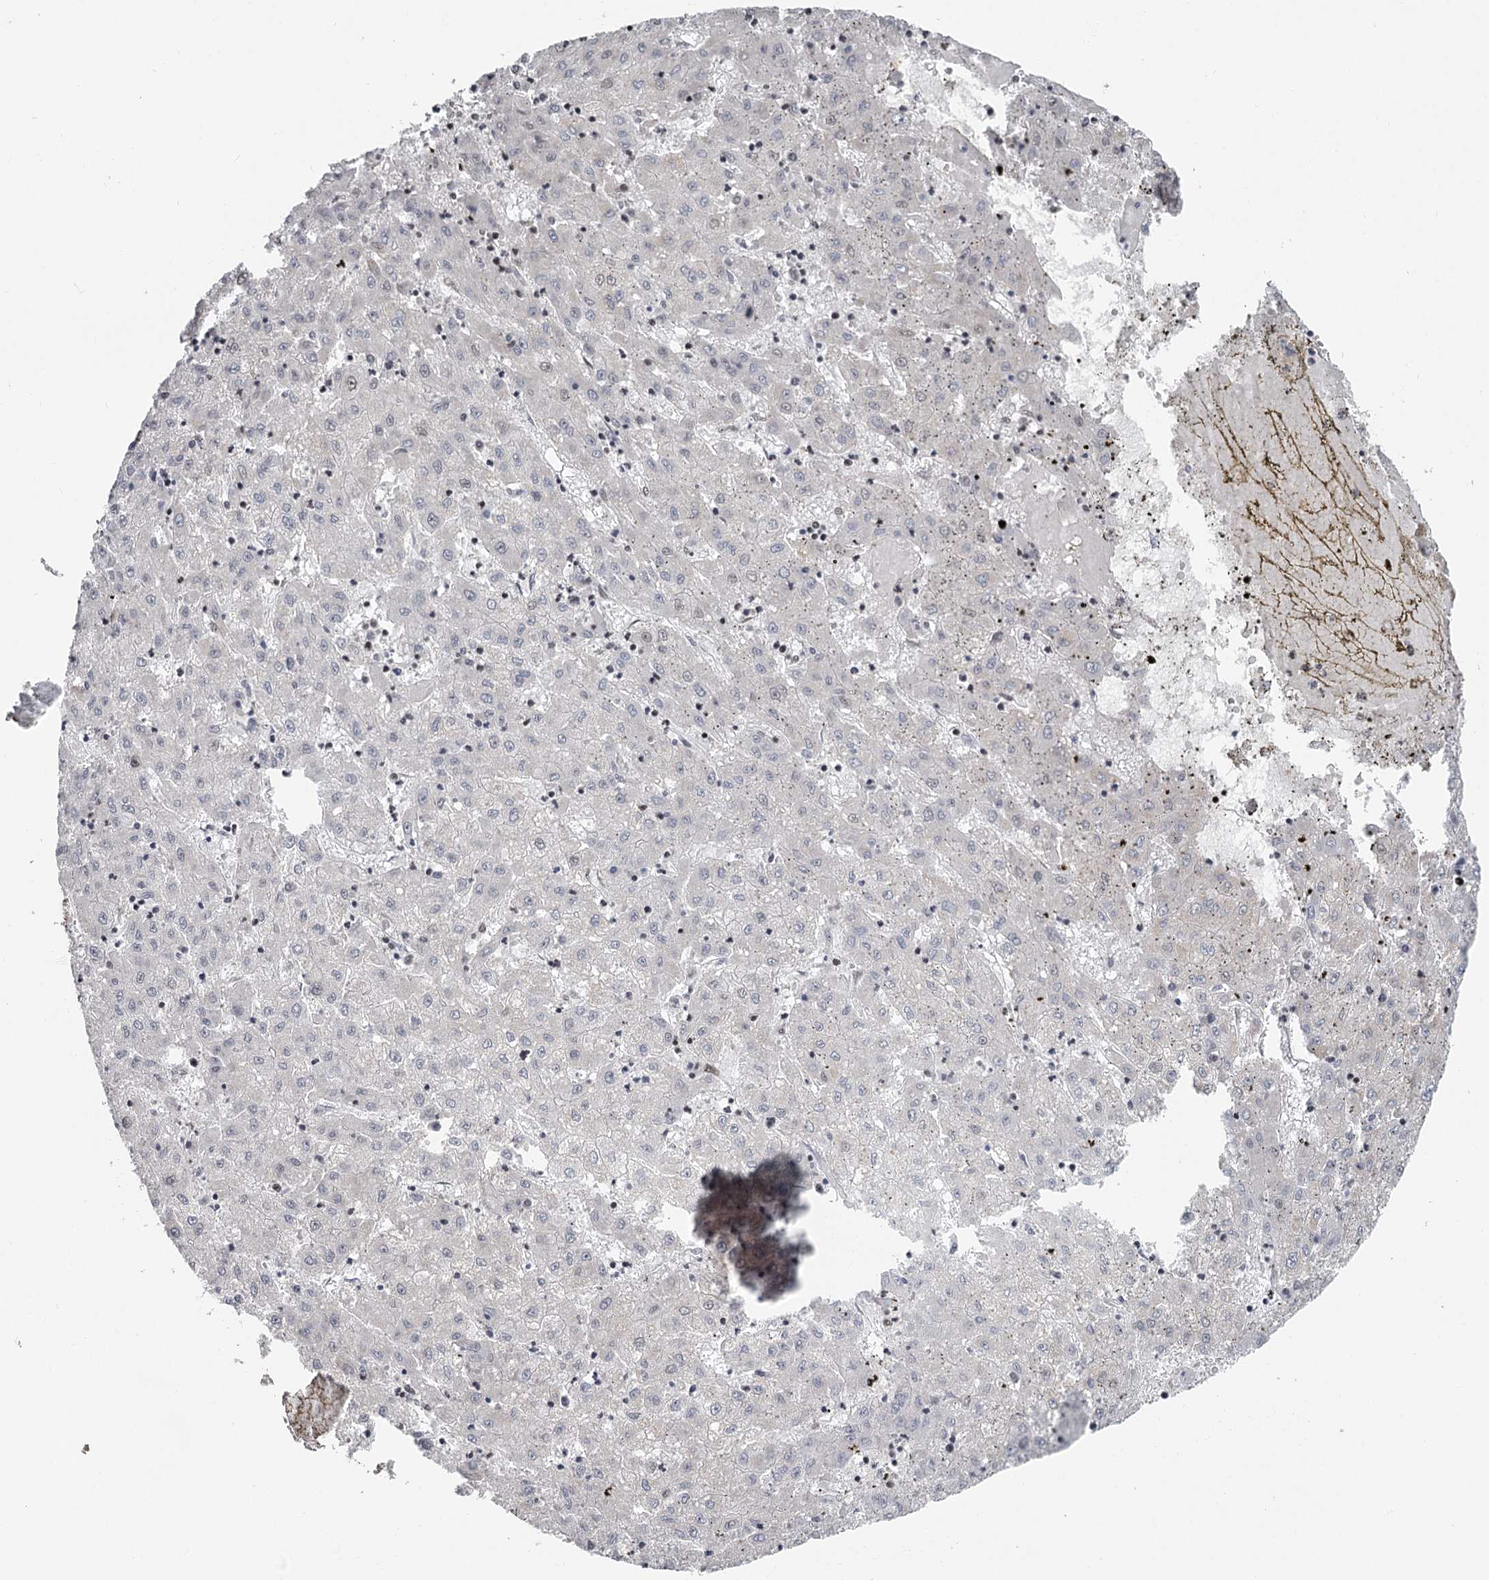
{"staining": {"intensity": "negative", "quantity": "none", "location": "none"}, "tissue": "liver cancer", "cell_type": "Tumor cells", "image_type": "cancer", "snomed": [{"axis": "morphology", "description": "Carcinoma, Hepatocellular, NOS"}, {"axis": "topography", "description": "Liver"}], "caption": "Hepatocellular carcinoma (liver) was stained to show a protein in brown. There is no significant staining in tumor cells.", "gene": "FAM13C", "patient": {"sex": "male", "age": 72}}